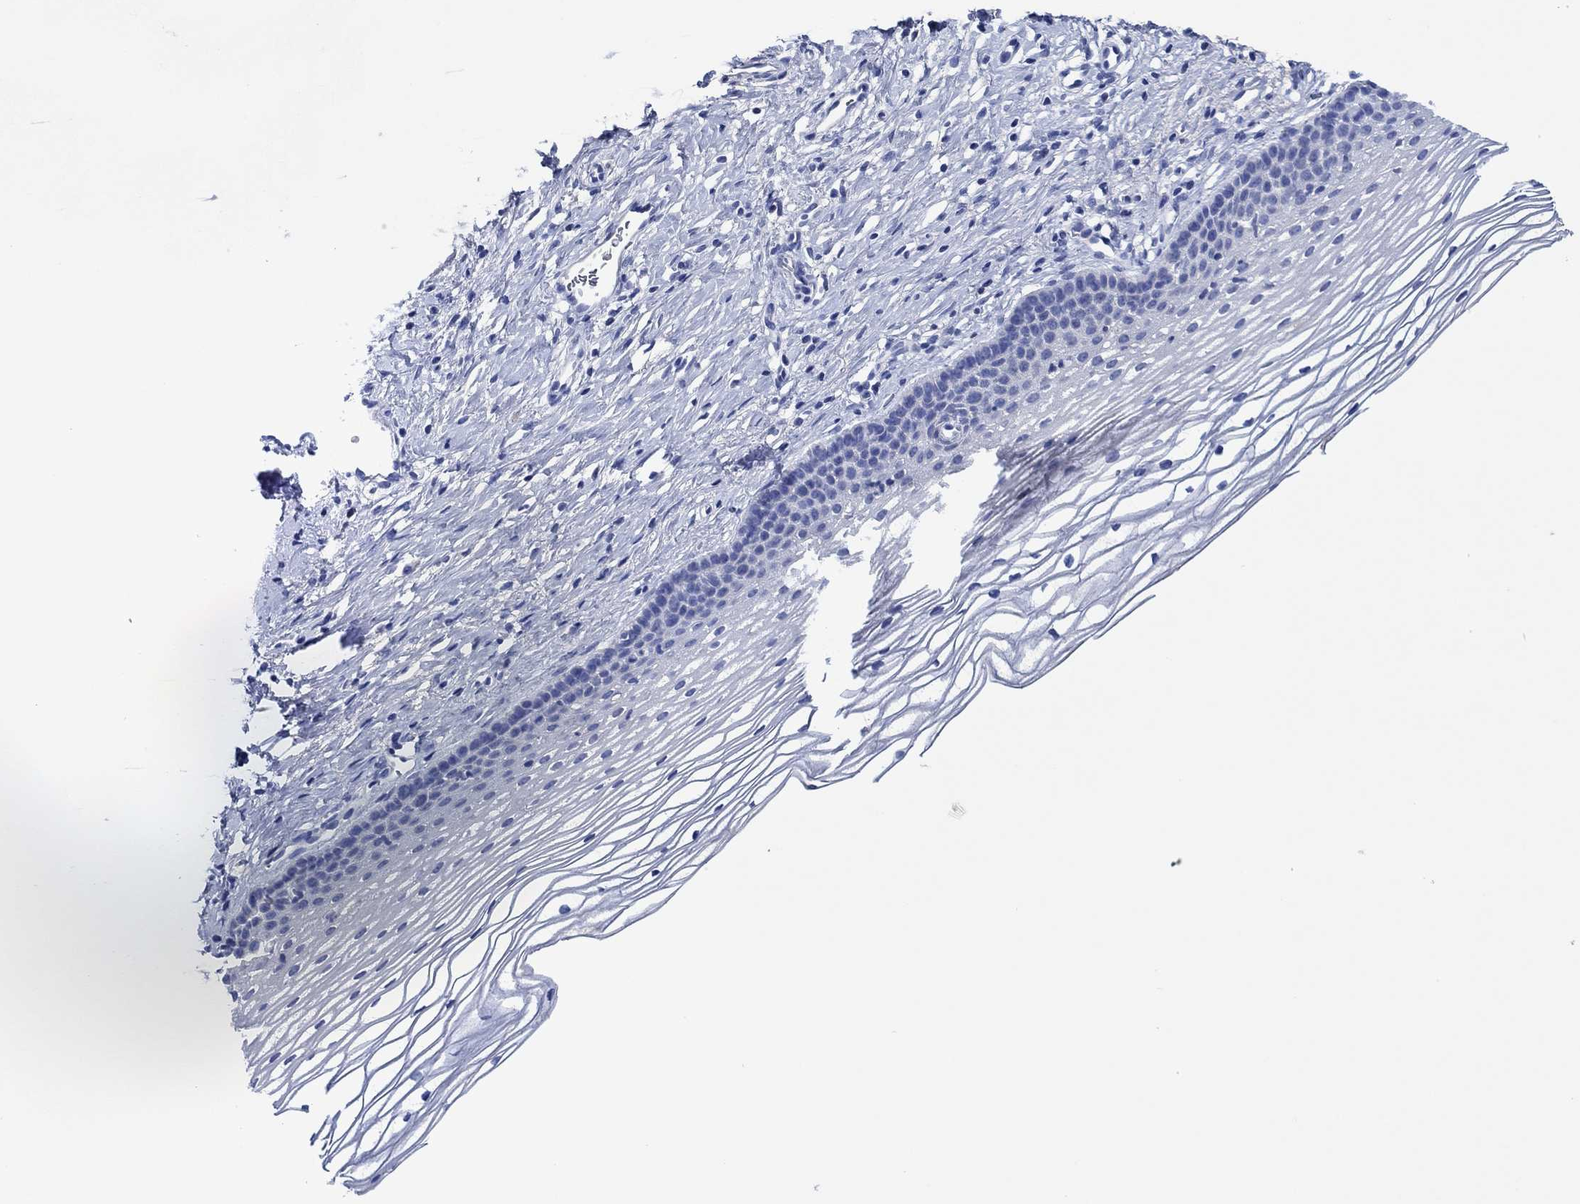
{"staining": {"intensity": "negative", "quantity": "none", "location": "none"}, "tissue": "cervix", "cell_type": "Squamous epithelial cells", "image_type": "normal", "snomed": [{"axis": "morphology", "description": "Normal tissue, NOS"}, {"axis": "topography", "description": "Cervix"}], "caption": "Squamous epithelial cells show no significant positivity in unremarkable cervix. (DAB IHC visualized using brightfield microscopy, high magnification).", "gene": "CPNE6", "patient": {"sex": "female", "age": 39}}